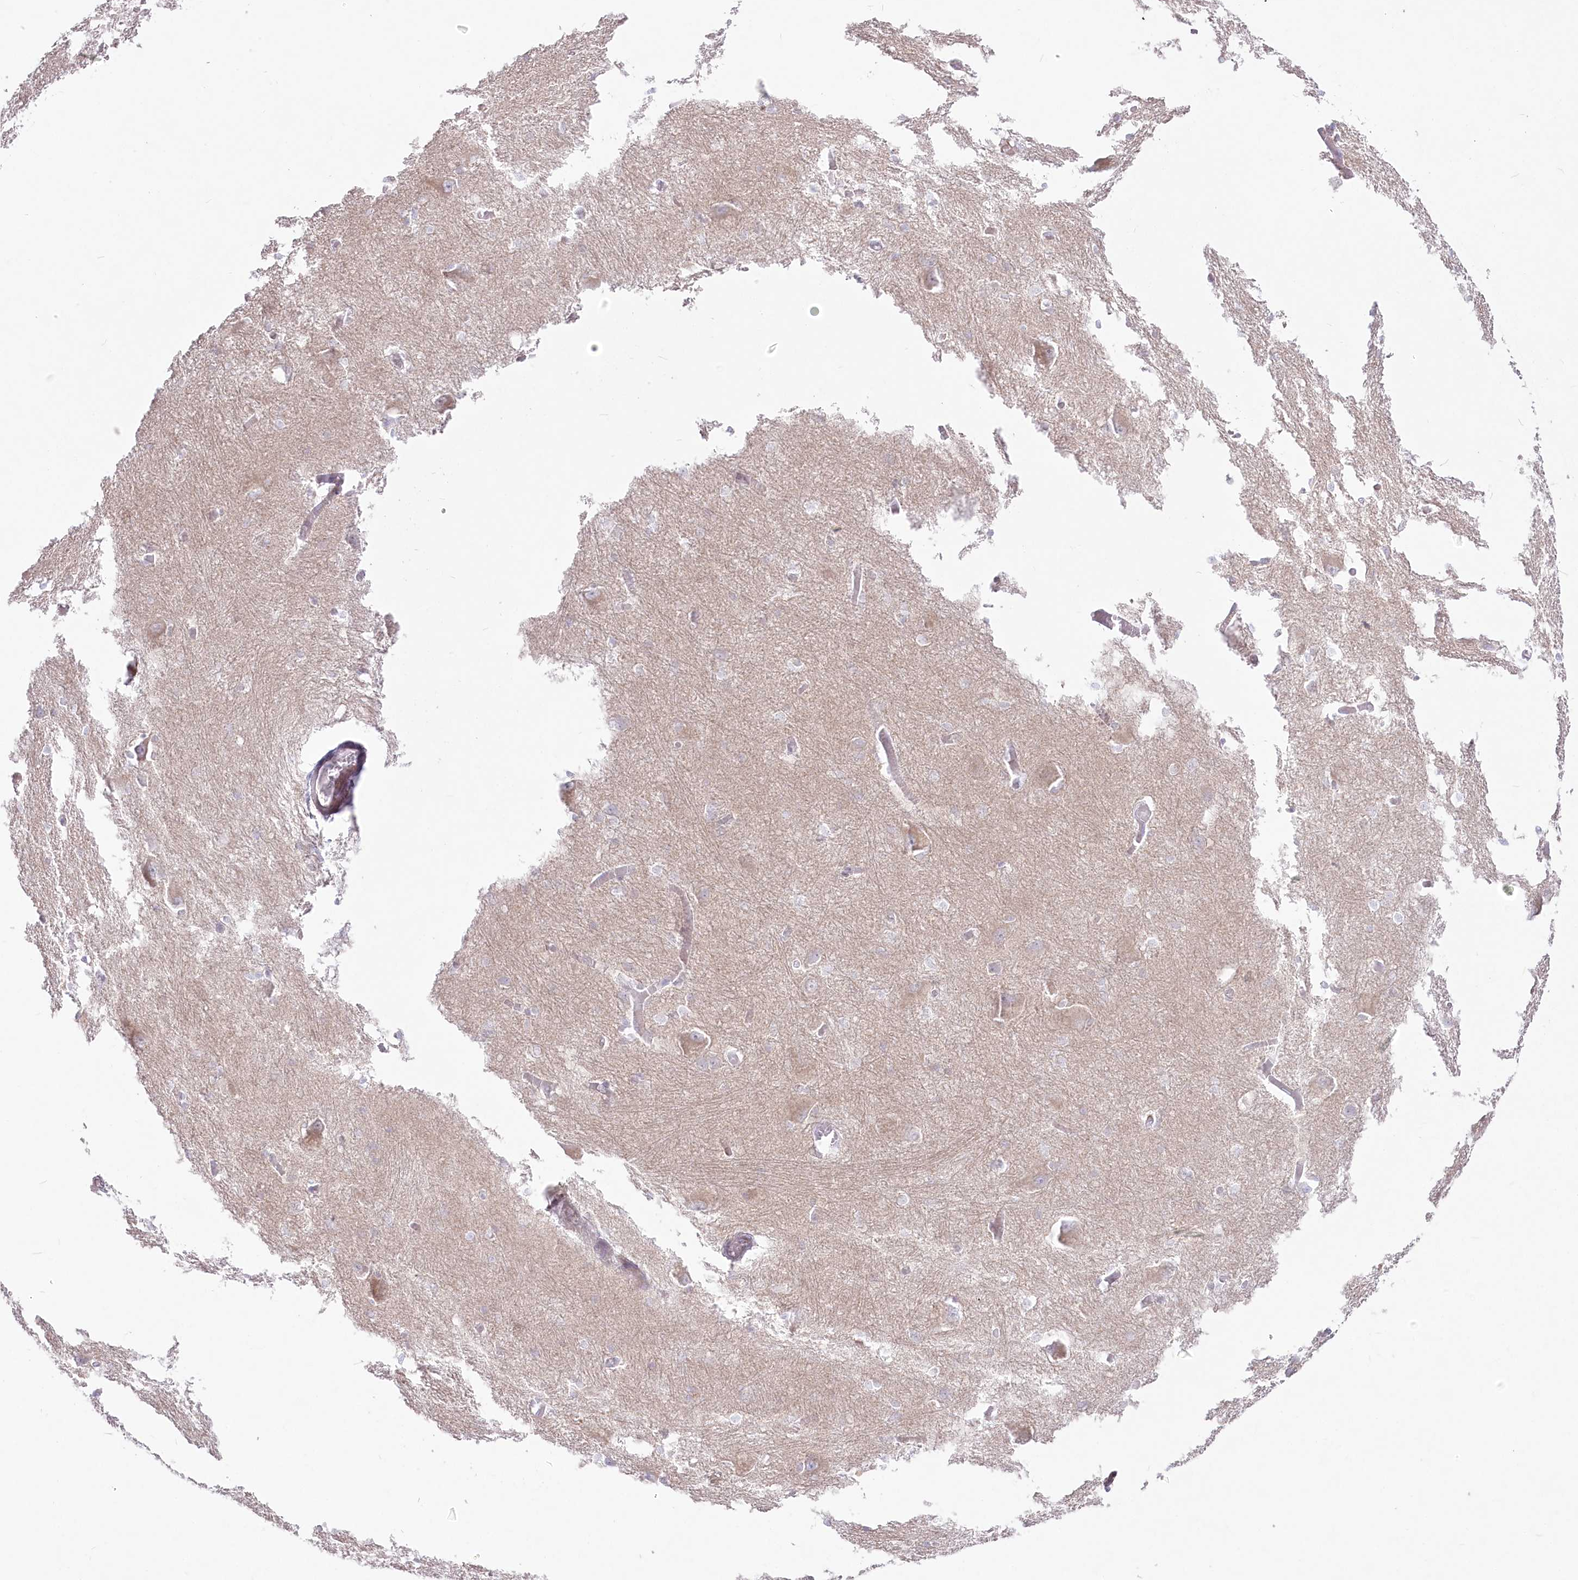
{"staining": {"intensity": "negative", "quantity": "none", "location": "none"}, "tissue": "caudate", "cell_type": "Glial cells", "image_type": "normal", "snomed": [{"axis": "morphology", "description": "Normal tissue, NOS"}, {"axis": "topography", "description": "Lateral ventricle wall"}], "caption": "This is an IHC image of unremarkable human caudate. There is no staining in glial cells.", "gene": "ZNF843", "patient": {"sex": "male", "age": 37}}